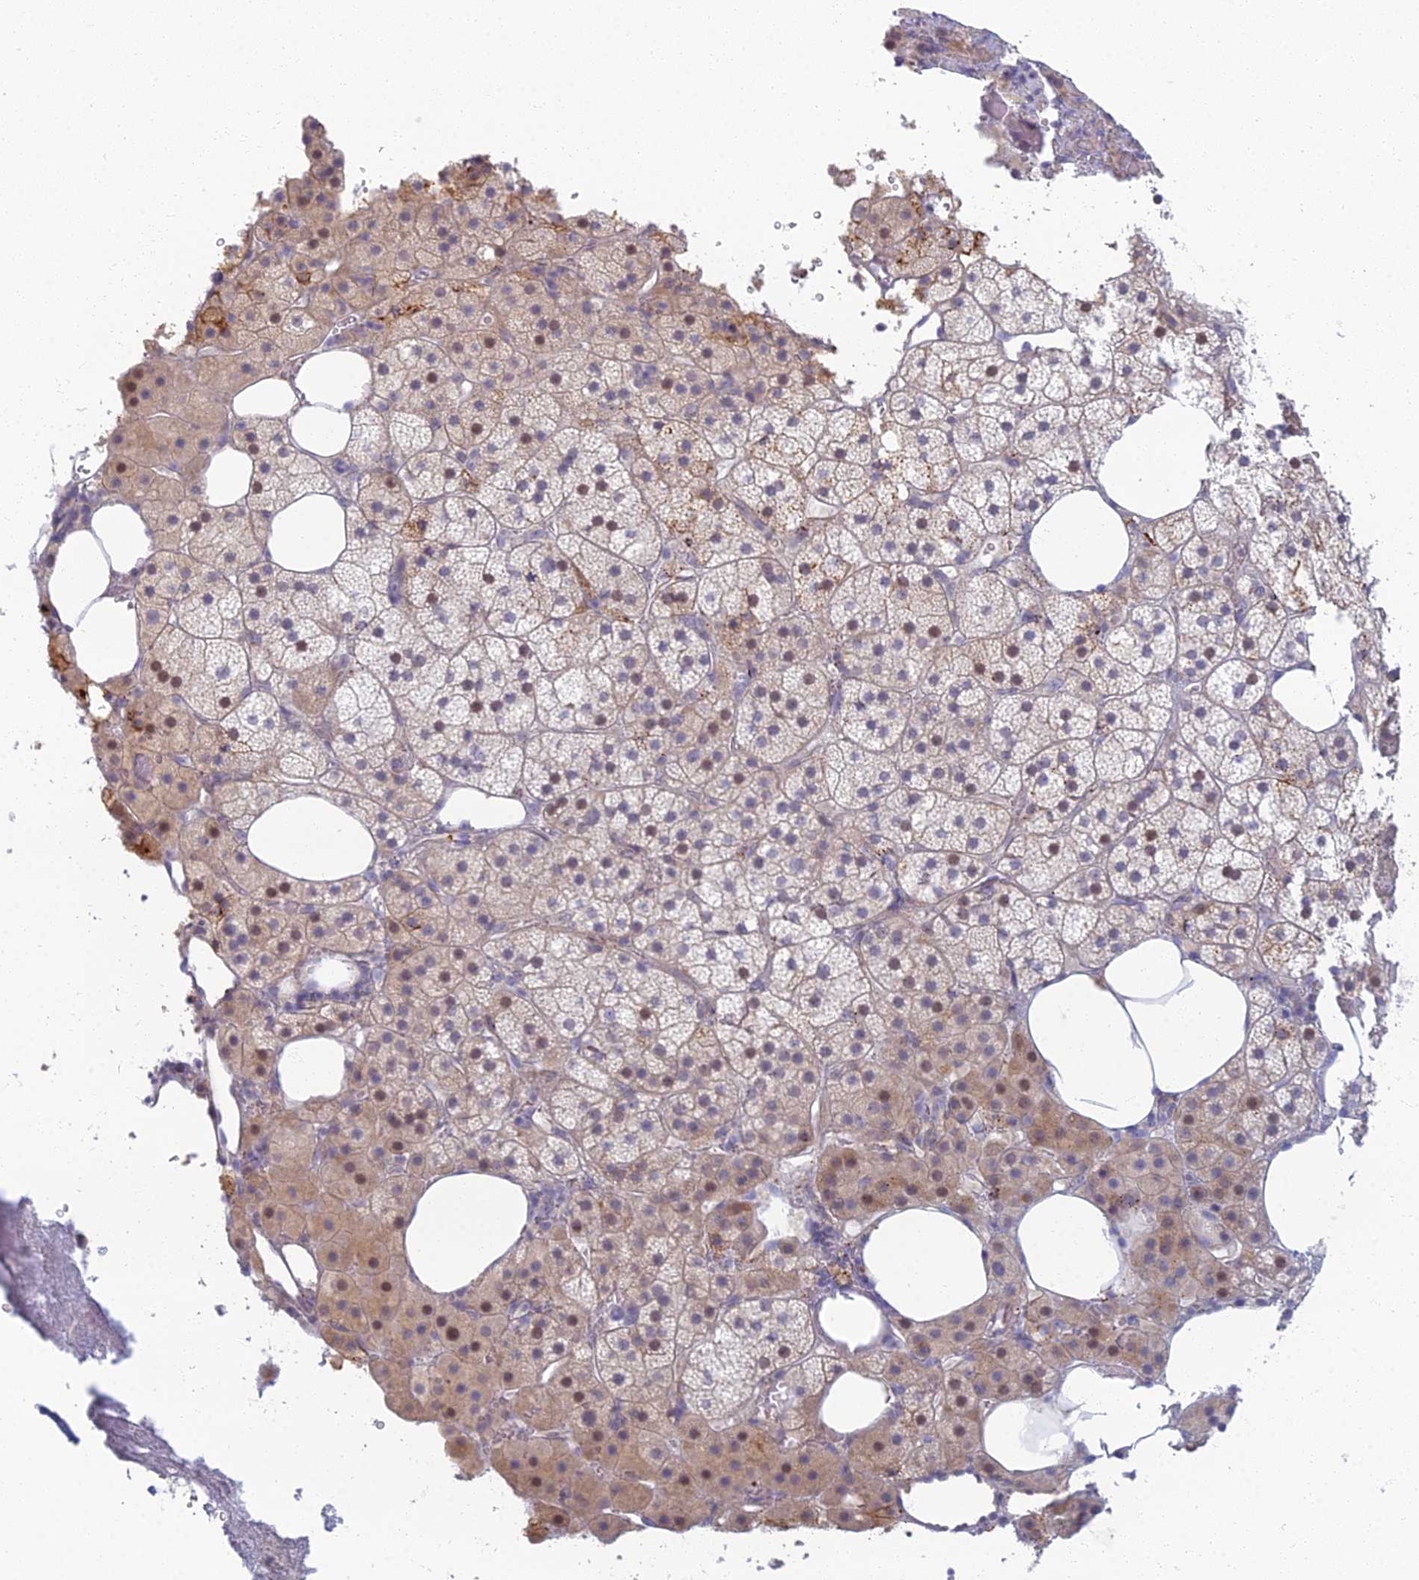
{"staining": {"intensity": "moderate", "quantity": "25%-75%", "location": "cytoplasmic/membranous,nuclear"}, "tissue": "adrenal gland", "cell_type": "Glandular cells", "image_type": "normal", "snomed": [{"axis": "morphology", "description": "Normal tissue, NOS"}, {"axis": "topography", "description": "Adrenal gland"}], "caption": "Adrenal gland stained with immunohistochemistry (IHC) demonstrates moderate cytoplasmic/membranous,nuclear expression in approximately 25%-75% of glandular cells.", "gene": "CHMP4B", "patient": {"sex": "female", "age": 59}}